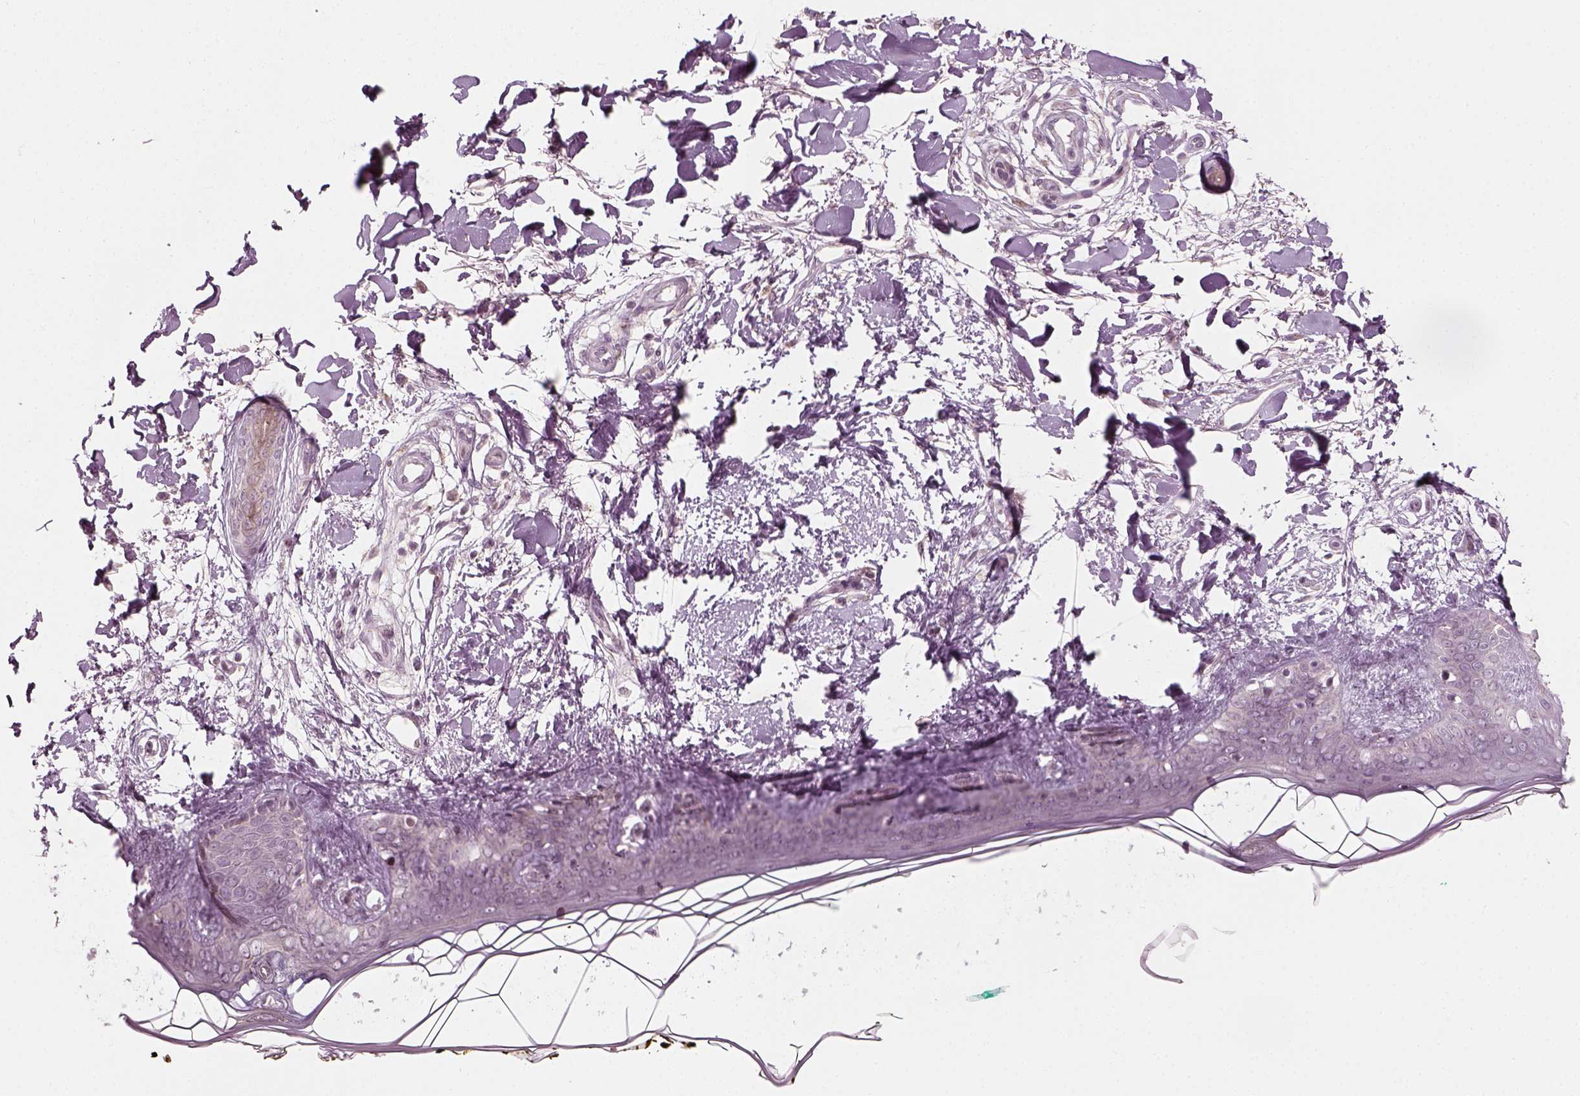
{"staining": {"intensity": "negative", "quantity": "none", "location": "none"}, "tissue": "skin", "cell_type": "Fibroblasts", "image_type": "normal", "snomed": [{"axis": "morphology", "description": "Normal tissue, NOS"}, {"axis": "topography", "description": "Skin"}], "caption": "DAB (3,3'-diaminobenzidine) immunohistochemical staining of benign skin exhibits no significant positivity in fibroblasts. The staining is performed using DAB brown chromogen with nuclei counter-stained in using hematoxylin.", "gene": "MLIP", "patient": {"sex": "female", "age": 34}}